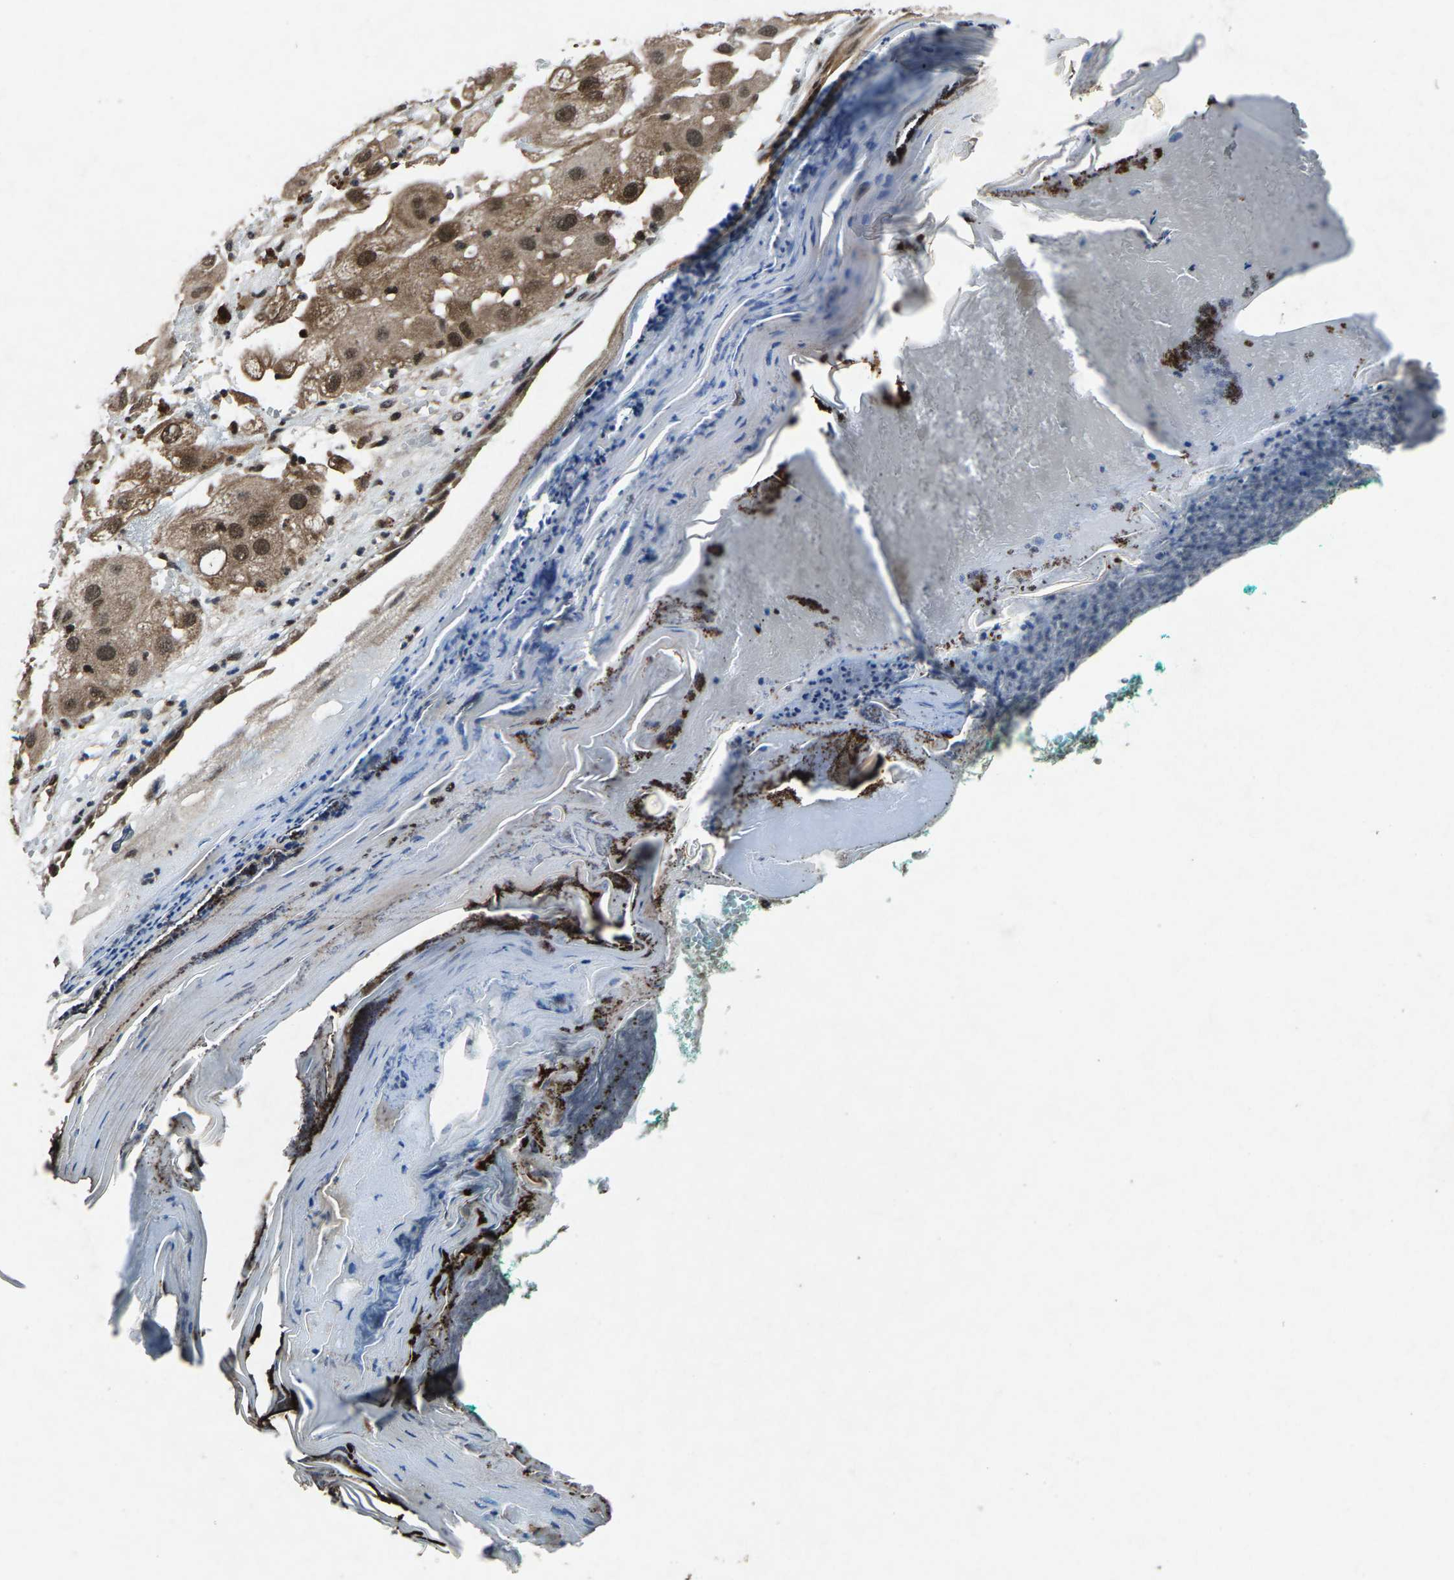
{"staining": {"intensity": "moderate", "quantity": ">75%", "location": "cytoplasmic/membranous,nuclear"}, "tissue": "melanoma", "cell_type": "Tumor cells", "image_type": "cancer", "snomed": [{"axis": "morphology", "description": "Malignant melanoma, NOS"}, {"axis": "topography", "description": "Skin"}], "caption": "The histopathology image displays a brown stain indicating the presence of a protein in the cytoplasmic/membranous and nuclear of tumor cells in melanoma.", "gene": "ATXN3", "patient": {"sex": "female", "age": 81}}